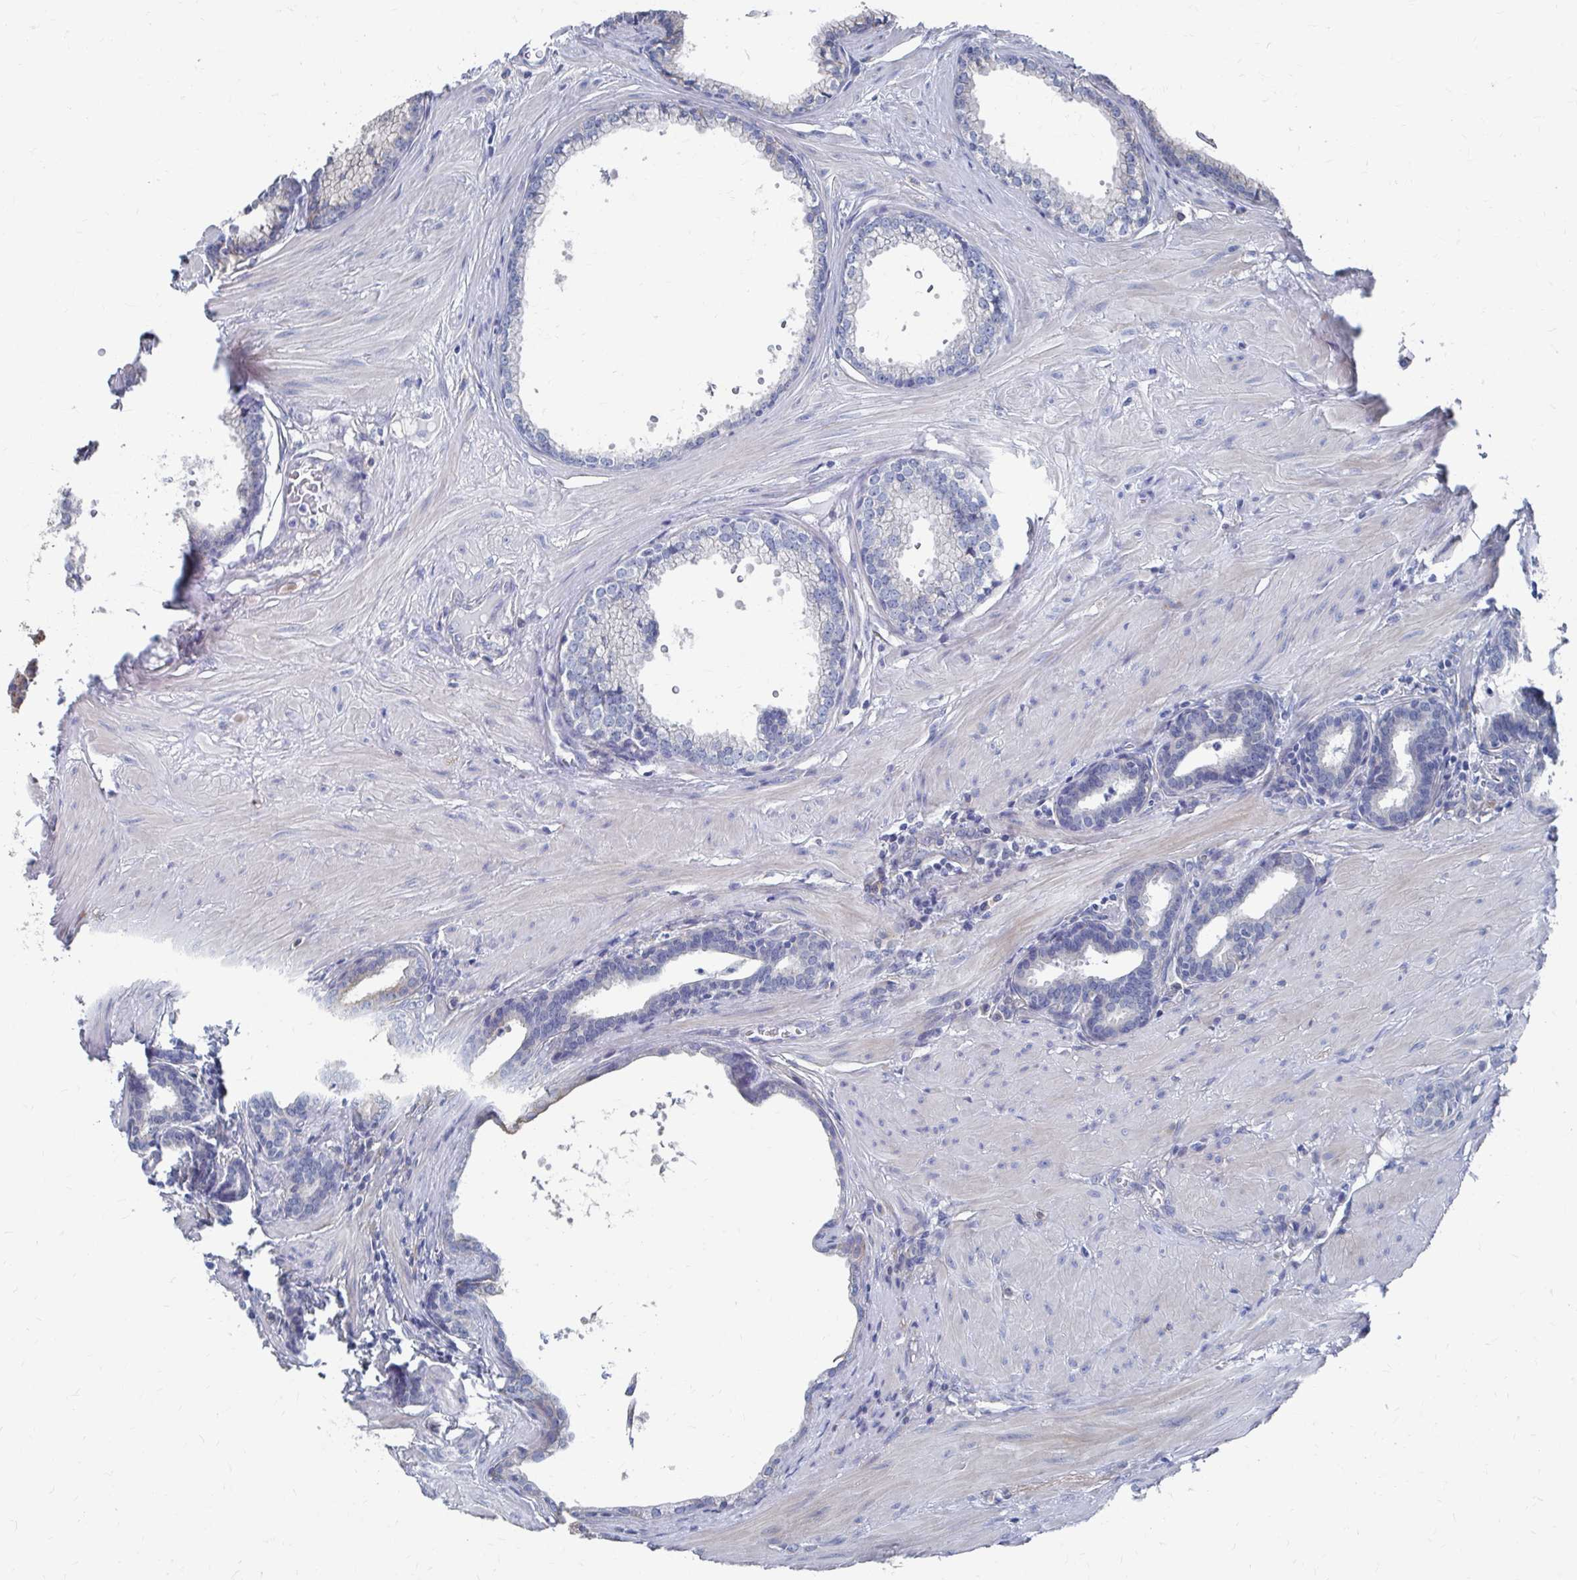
{"staining": {"intensity": "negative", "quantity": "none", "location": "none"}, "tissue": "prostate", "cell_type": "Glandular cells", "image_type": "normal", "snomed": [{"axis": "morphology", "description": "Normal tissue, NOS"}, {"axis": "topography", "description": "Prostate"}, {"axis": "topography", "description": "Peripheral nerve tissue"}], "caption": "Immunohistochemical staining of unremarkable human prostate demonstrates no significant staining in glandular cells.", "gene": "PLEKHG7", "patient": {"sex": "male", "age": 55}}